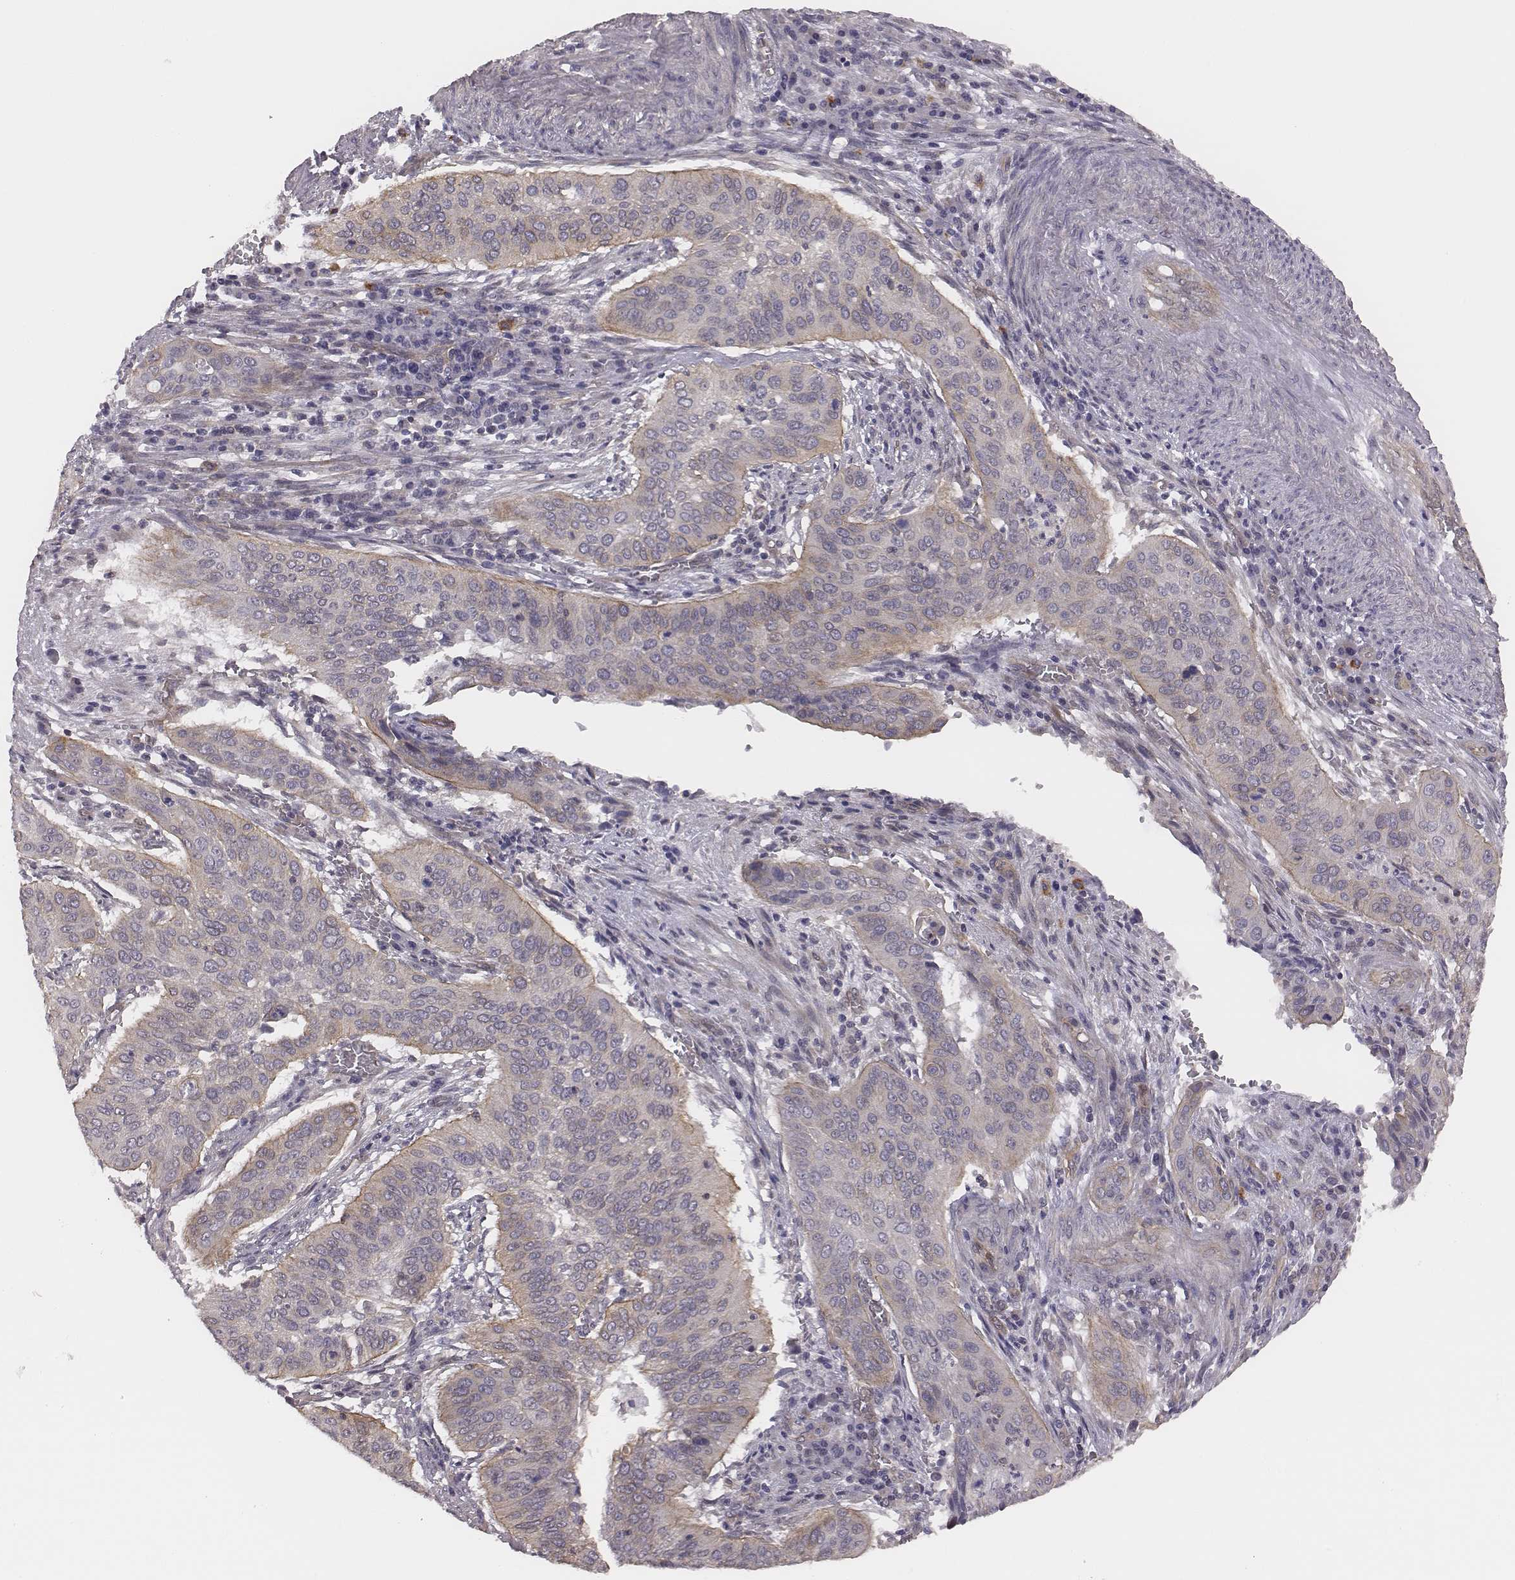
{"staining": {"intensity": "weak", "quantity": "<25%", "location": "cytoplasmic/membranous"}, "tissue": "cervical cancer", "cell_type": "Tumor cells", "image_type": "cancer", "snomed": [{"axis": "morphology", "description": "Squamous cell carcinoma, NOS"}, {"axis": "topography", "description": "Cervix"}], "caption": "There is no significant expression in tumor cells of squamous cell carcinoma (cervical).", "gene": "SCARF1", "patient": {"sex": "female", "age": 39}}